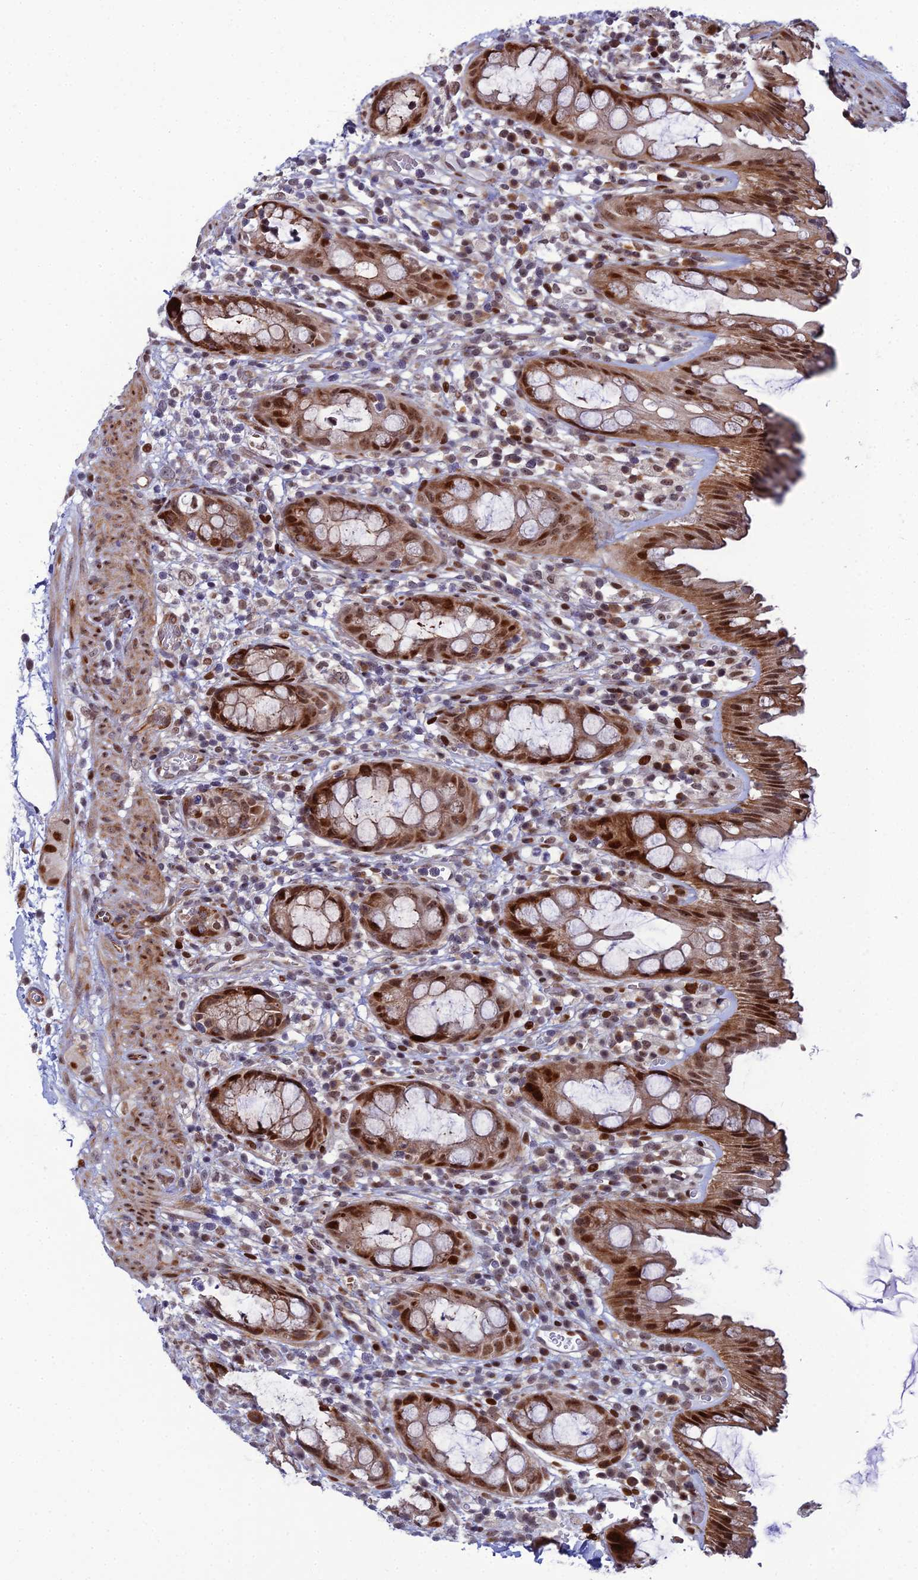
{"staining": {"intensity": "strong", "quantity": ">75%", "location": "cytoplasmic/membranous,nuclear"}, "tissue": "rectum", "cell_type": "Glandular cells", "image_type": "normal", "snomed": [{"axis": "morphology", "description": "Normal tissue, NOS"}, {"axis": "topography", "description": "Rectum"}], "caption": "DAB immunohistochemical staining of benign rectum exhibits strong cytoplasmic/membranous,nuclear protein staining in about >75% of glandular cells.", "gene": "ZNF668", "patient": {"sex": "female", "age": 57}}